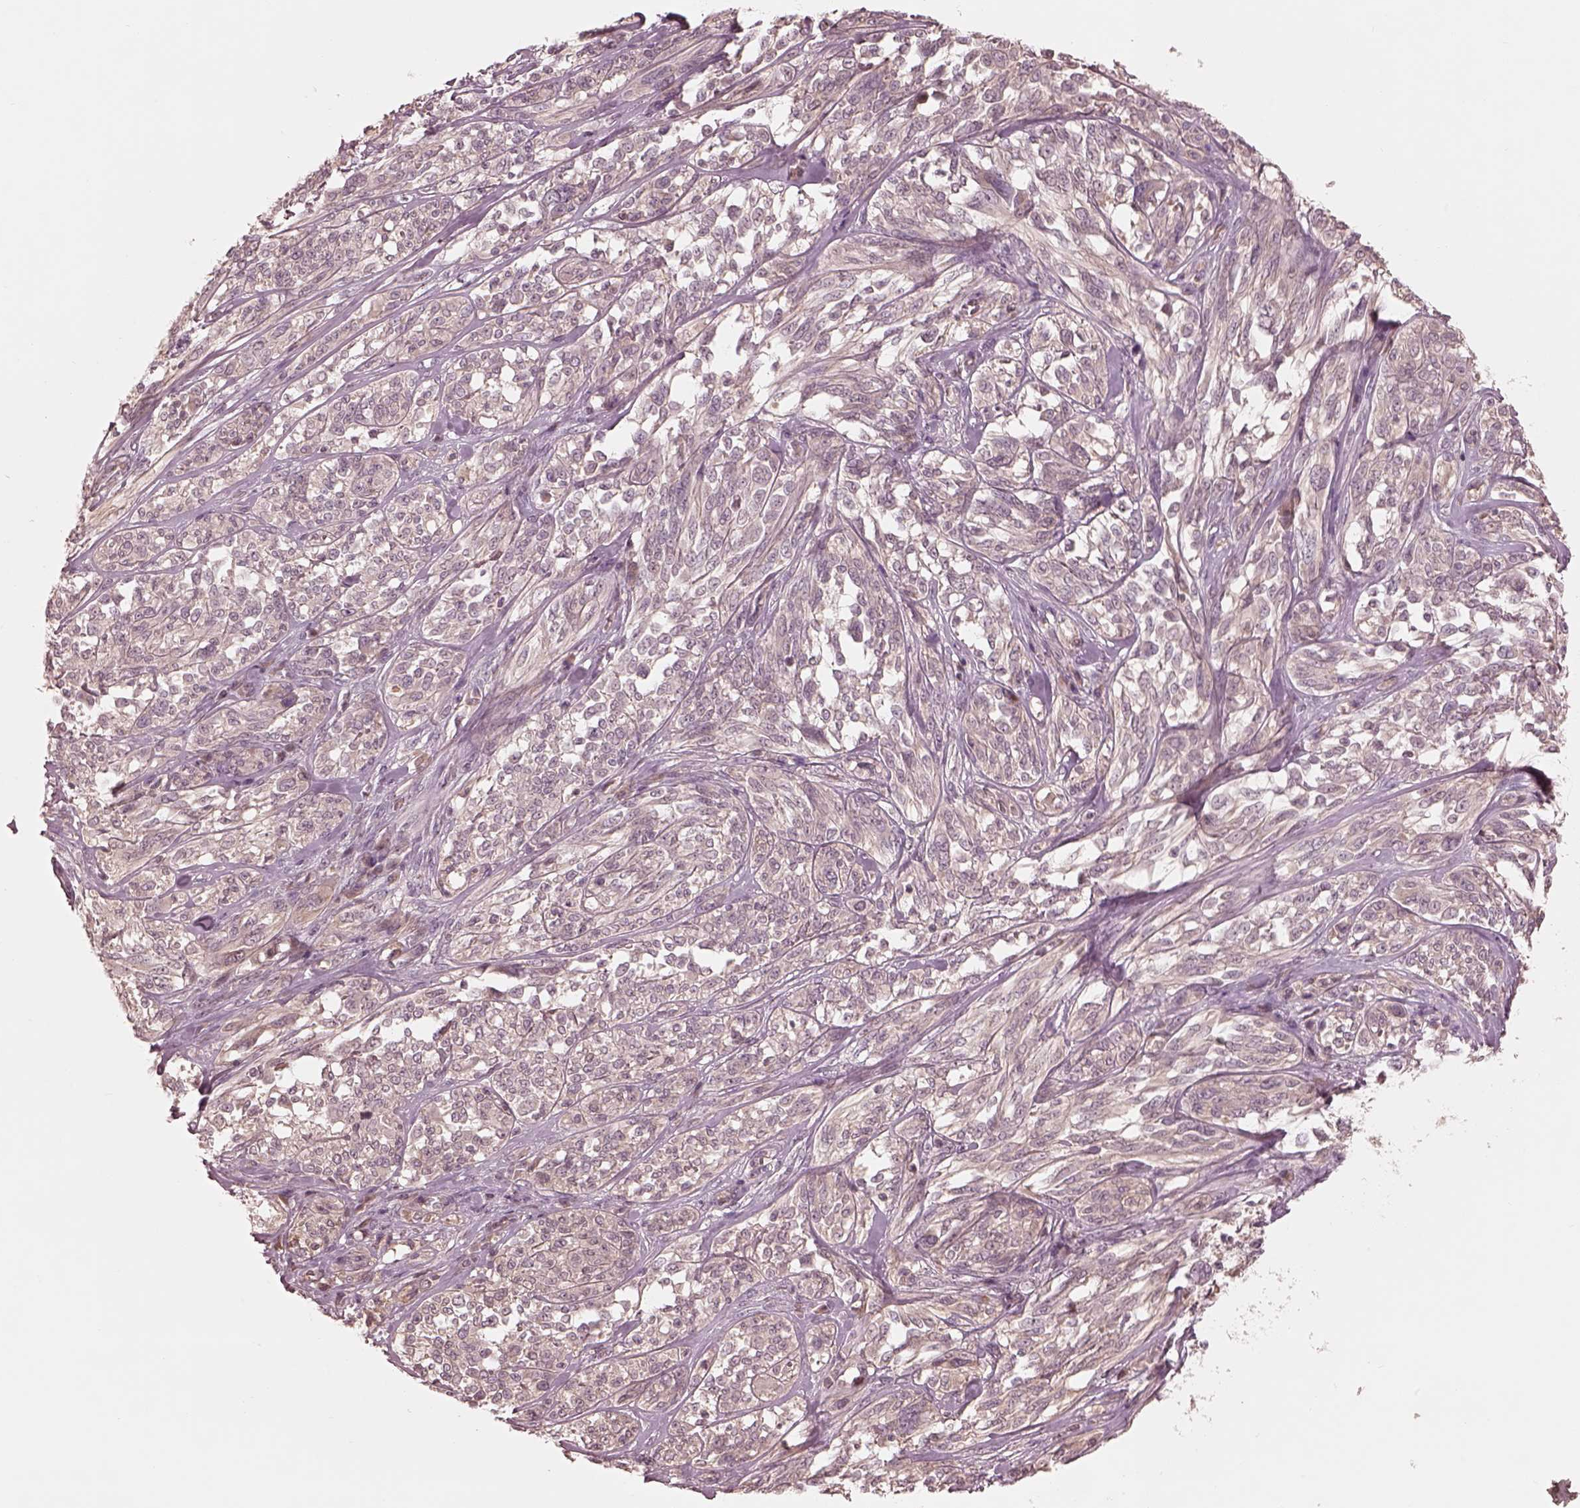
{"staining": {"intensity": "negative", "quantity": "none", "location": "none"}, "tissue": "melanoma", "cell_type": "Tumor cells", "image_type": "cancer", "snomed": [{"axis": "morphology", "description": "Malignant melanoma, NOS"}, {"axis": "topography", "description": "Skin"}], "caption": "This micrograph is of malignant melanoma stained with immunohistochemistry (IHC) to label a protein in brown with the nuclei are counter-stained blue. There is no expression in tumor cells.", "gene": "TF", "patient": {"sex": "female", "age": 91}}